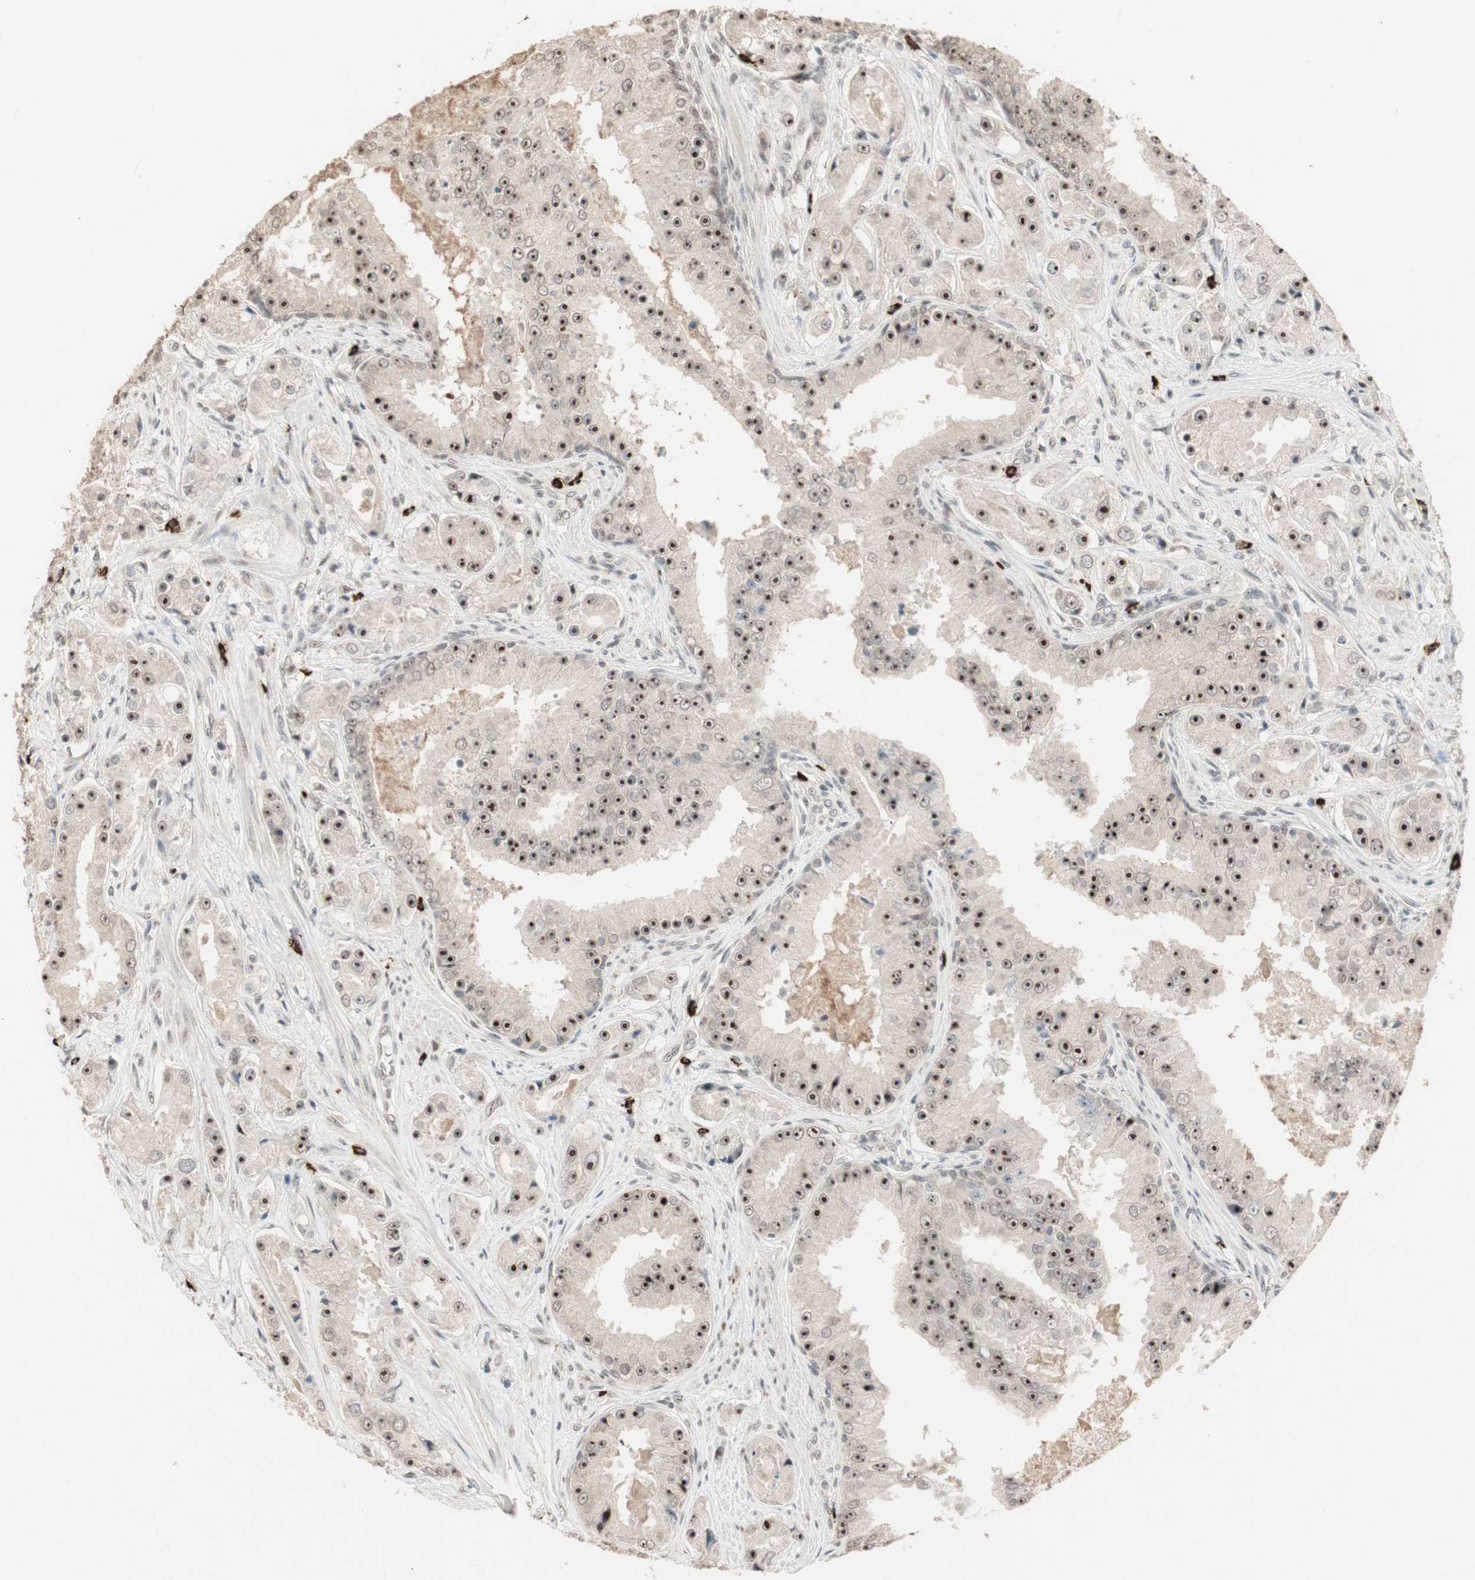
{"staining": {"intensity": "strong", "quantity": ">75%", "location": "nuclear"}, "tissue": "prostate cancer", "cell_type": "Tumor cells", "image_type": "cancer", "snomed": [{"axis": "morphology", "description": "Adenocarcinoma, High grade"}, {"axis": "topography", "description": "Prostate"}], "caption": "Brown immunohistochemical staining in human prostate cancer displays strong nuclear staining in approximately >75% of tumor cells. Immunohistochemistry (ihc) stains the protein in brown and the nuclei are stained blue.", "gene": "ETV4", "patient": {"sex": "male", "age": 73}}